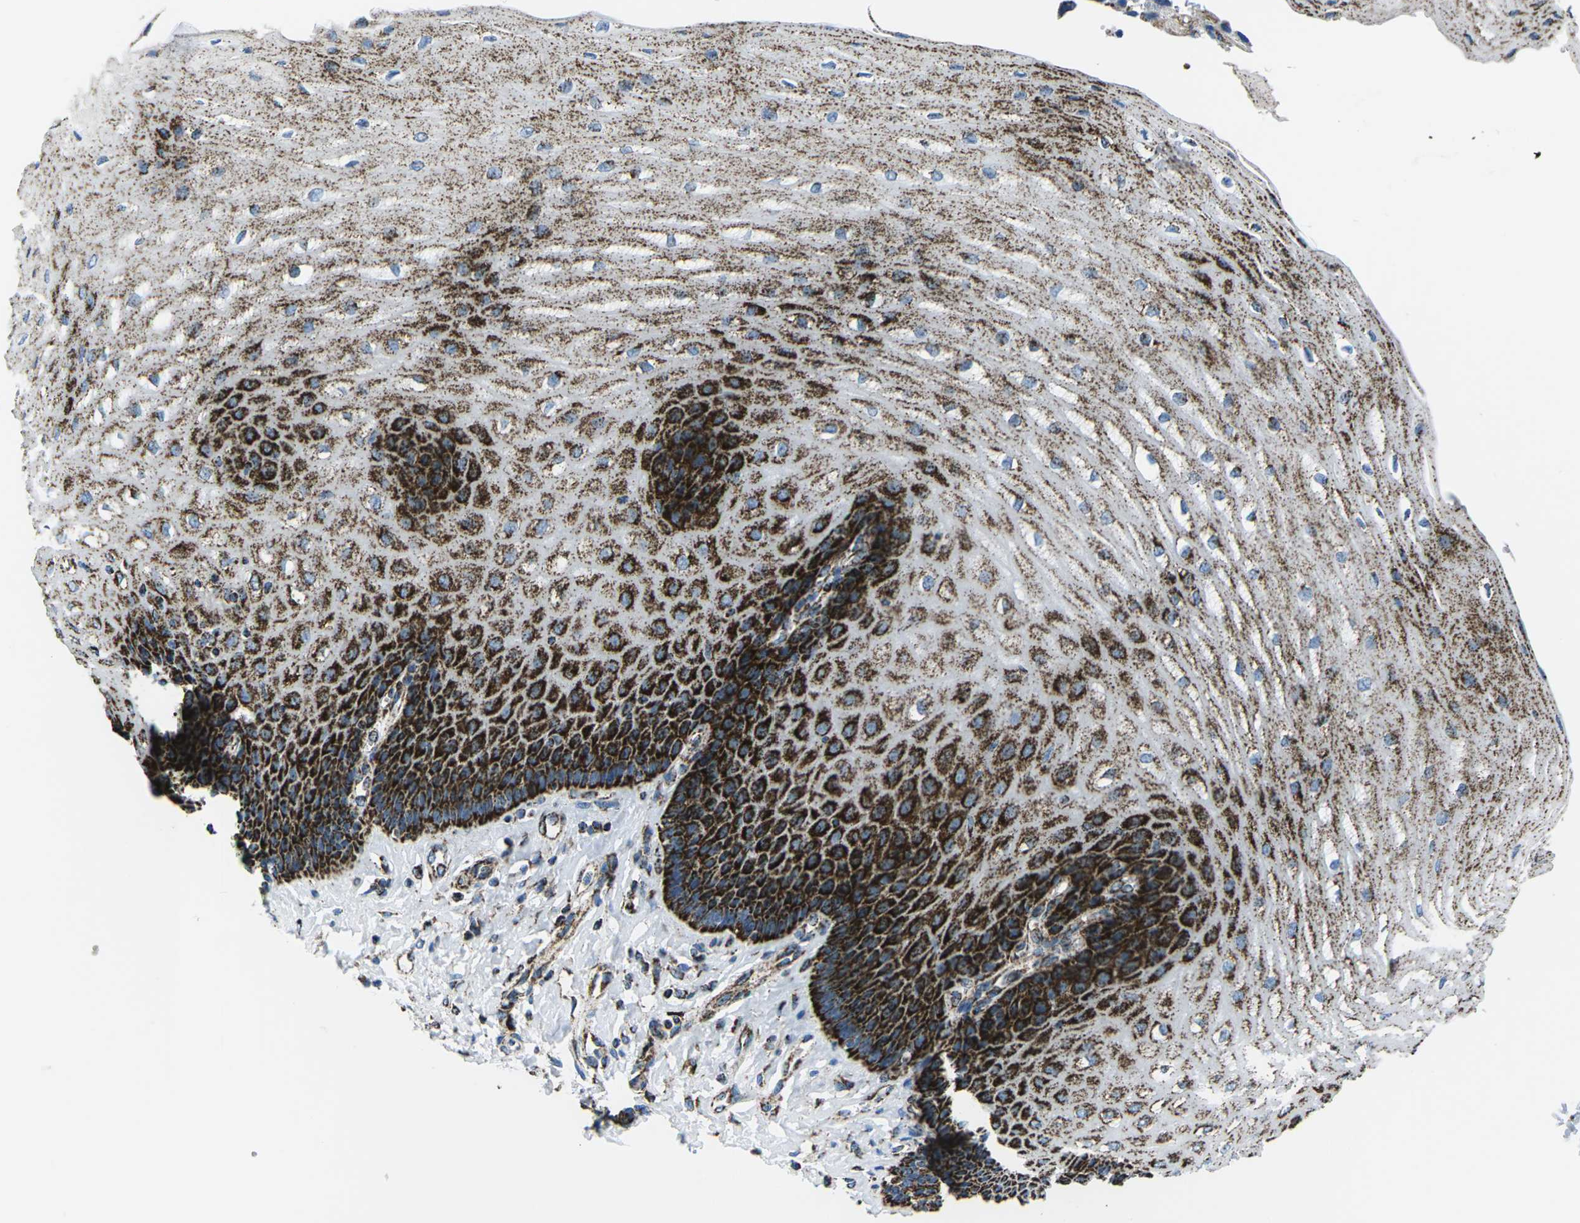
{"staining": {"intensity": "strong", "quantity": ">75%", "location": "cytoplasmic/membranous"}, "tissue": "esophagus", "cell_type": "Squamous epithelial cells", "image_type": "normal", "snomed": [{"axis": "morphology", "description": "Normal tissue, NOS"}, {"axis": "topography", "description": "Esophagus"}], "caption": "The micrograph exhibits a brown stain indicating the presence of a protein in the cytoplasmic/membranous of squamous epithelial cells in esophagus. The staining was performed using DAB, with brown indicating positive protein expression. Nuclei are stained blue with hematoxylin.", "gene": "MT", "patient": {"sex": "male", "age": 54}}